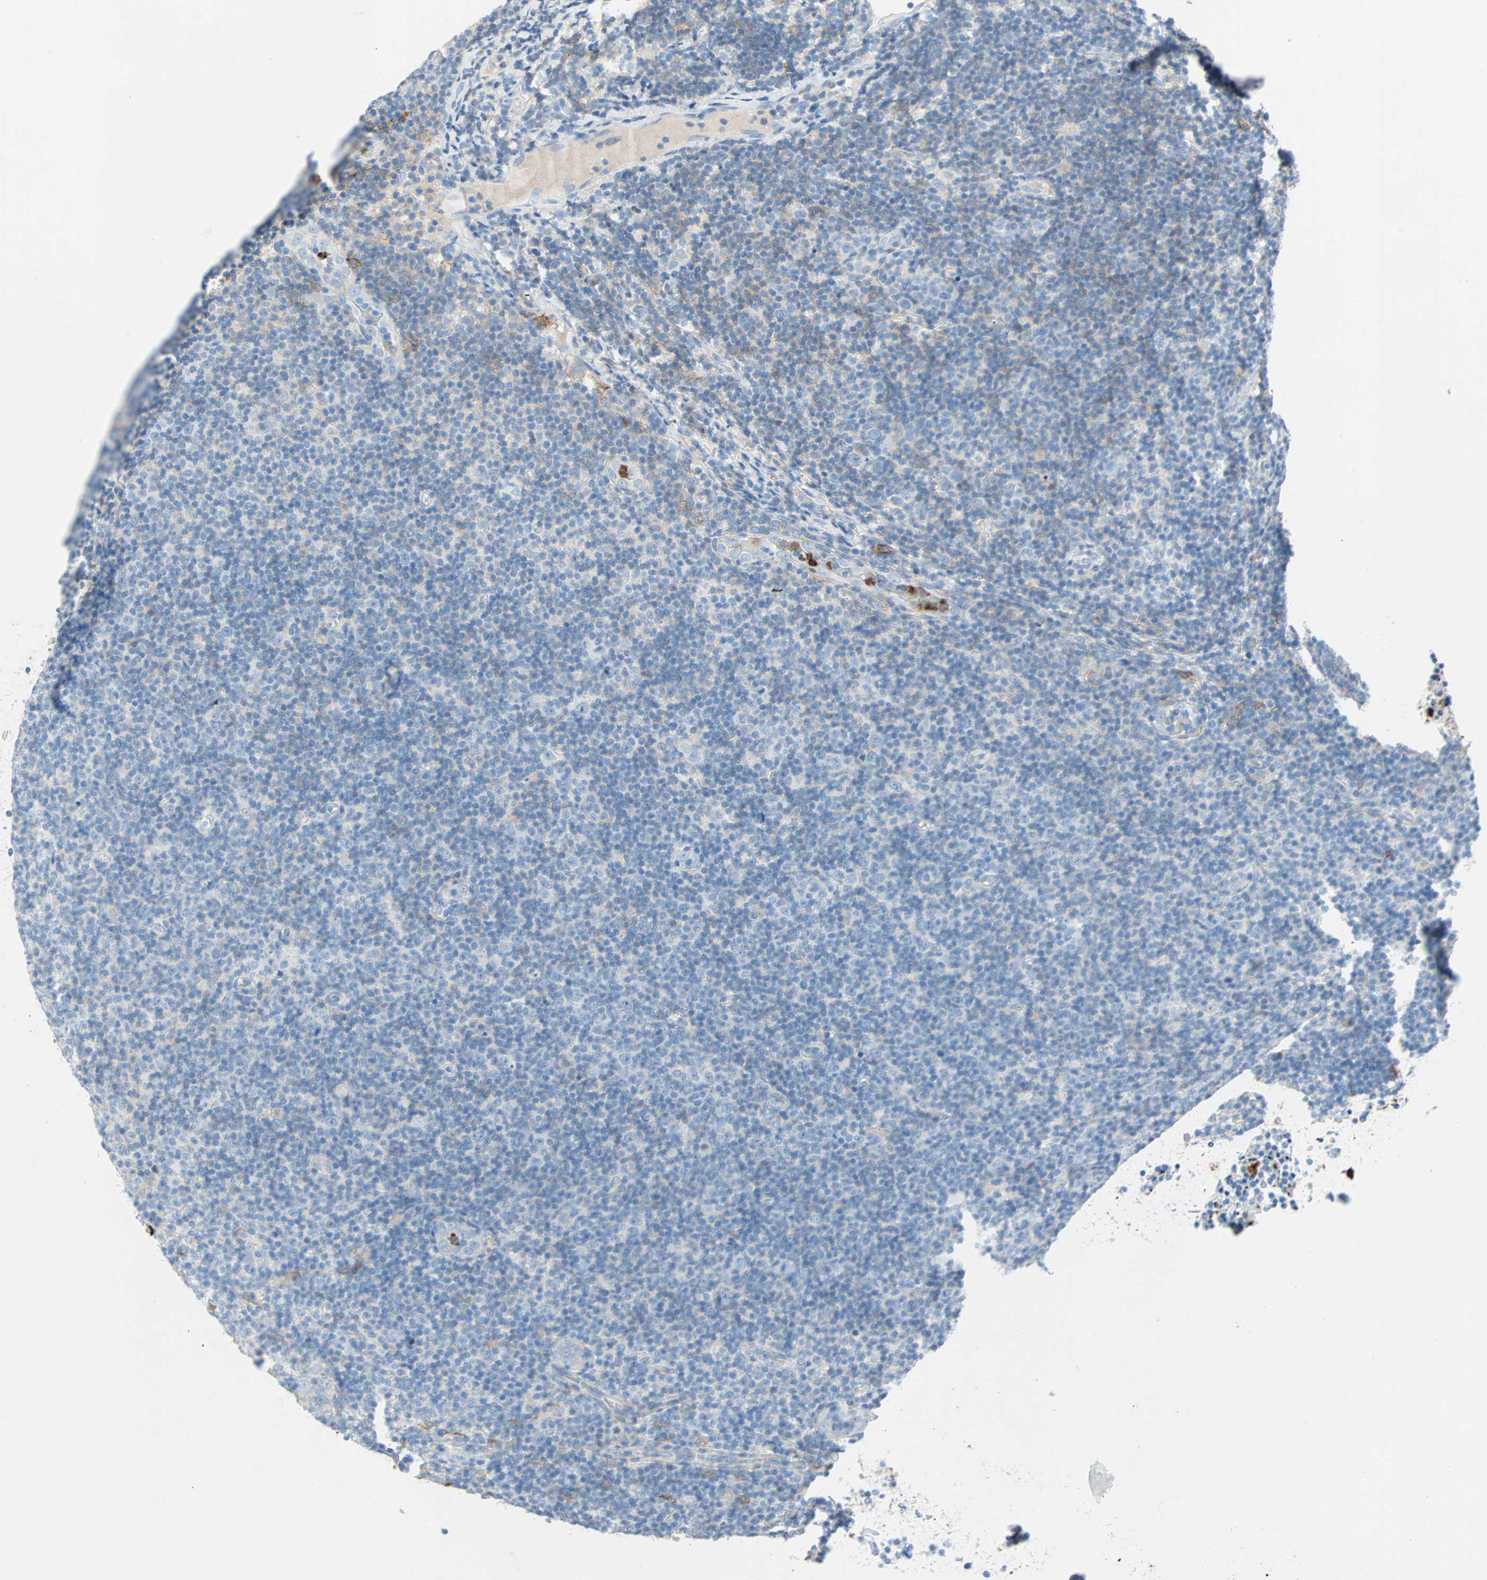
{"staining": {"intensity": "negative", "quantity": "none", "location": "none"}, "tissue": "lymphoma", "cell_type": "Tumor cells", "image_type": "cancer", "snomed": [{"axis": "morphology", "description": "Malignant lymphoma, non-Hodgkin's type, Low grade"}, {"axis": "topography", "description": "Lymph node"}], "caption": "This is an immunohistochemistry image of human lymphoma. There is no expression in tumor cells.", "gene": "CLEC4A", "patient": {"sex": "male", "age": 83}}